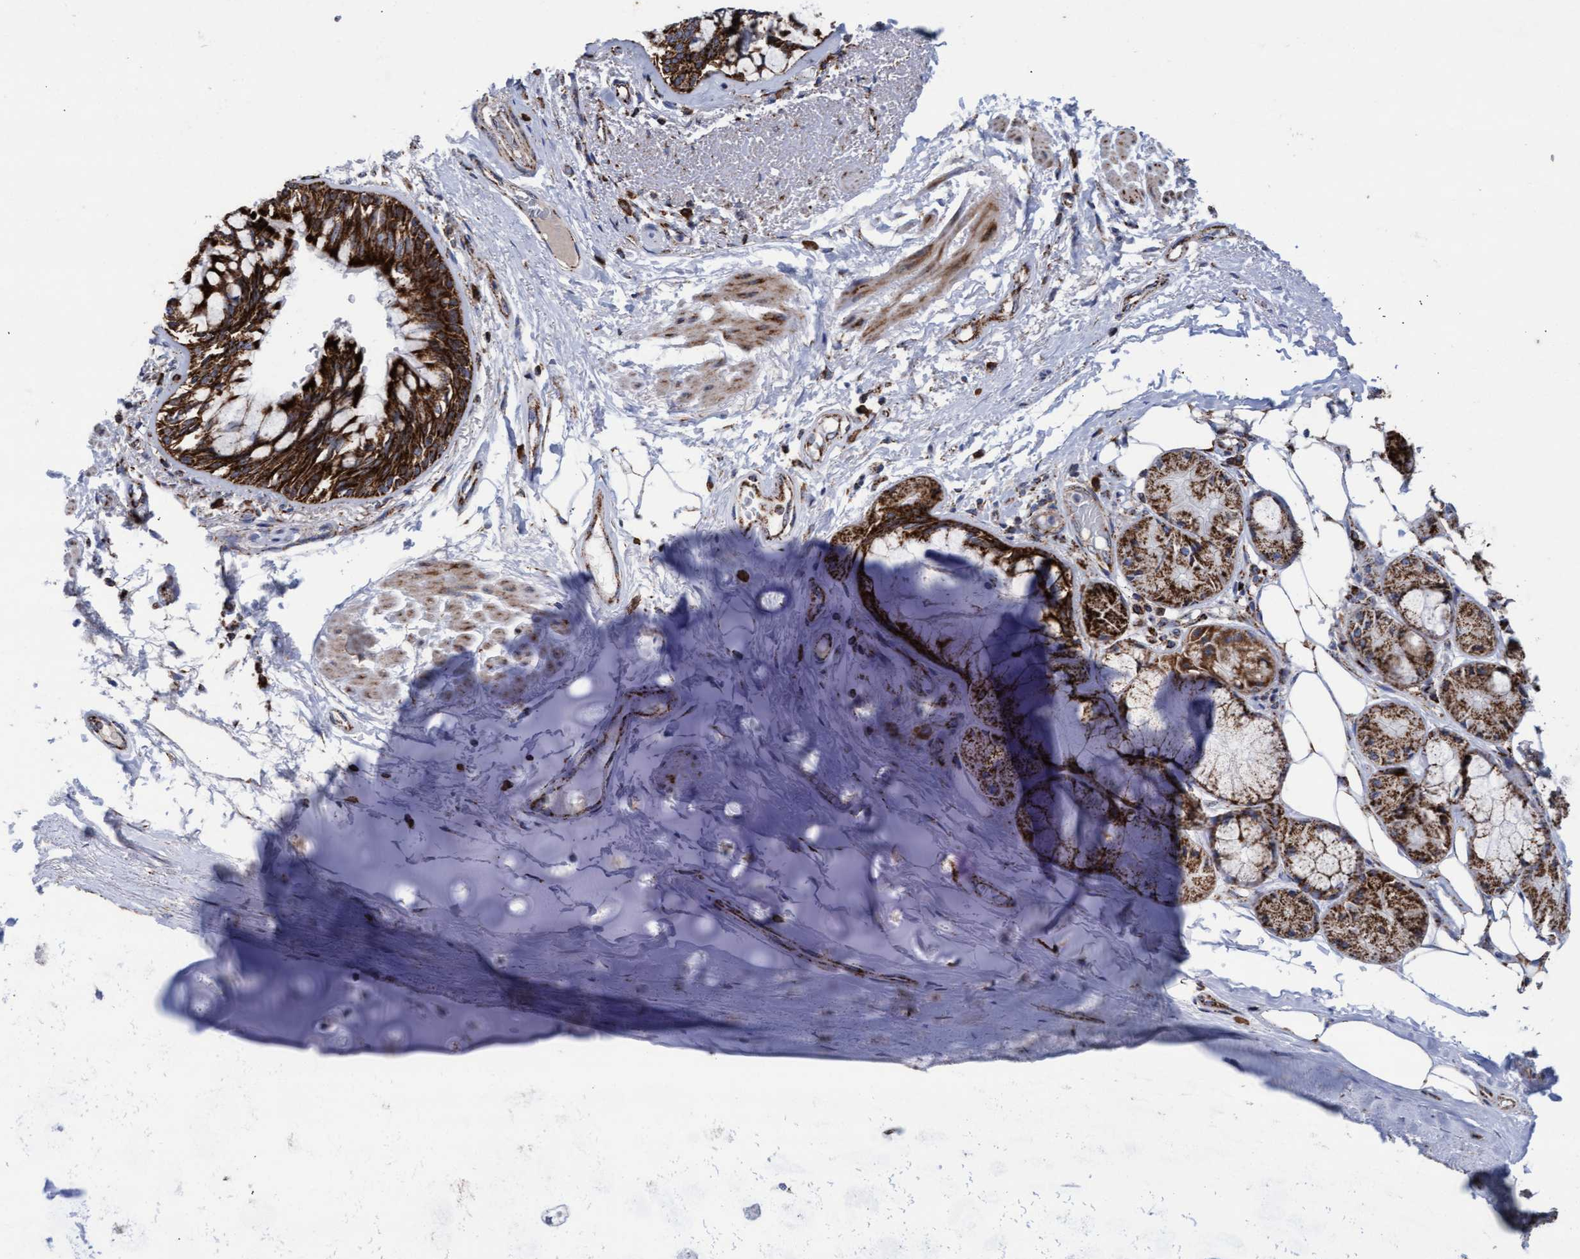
{"staining": {"intensity": "strong", "quantity": ">75%", "location": "cytoplasmic/membranous"}, "tissue": "bronchus", "cell_type": "Respiratory epithelial cells", "image_type": "normal", "snomed": [{"axis": "morphology", "description": "Normal tissue, NOS"}, {"axis": "topography", "description": "Bronchus"}], "caption": "This photomicrograph exhibits immunohistochemistry staining of normal bronchus, with high strong cytoplasmic/membranous positivity in about >75% of respiratory epithelial cells.", "gene": "MRPL38", "patient": {"sex": "male", "age": 66}}